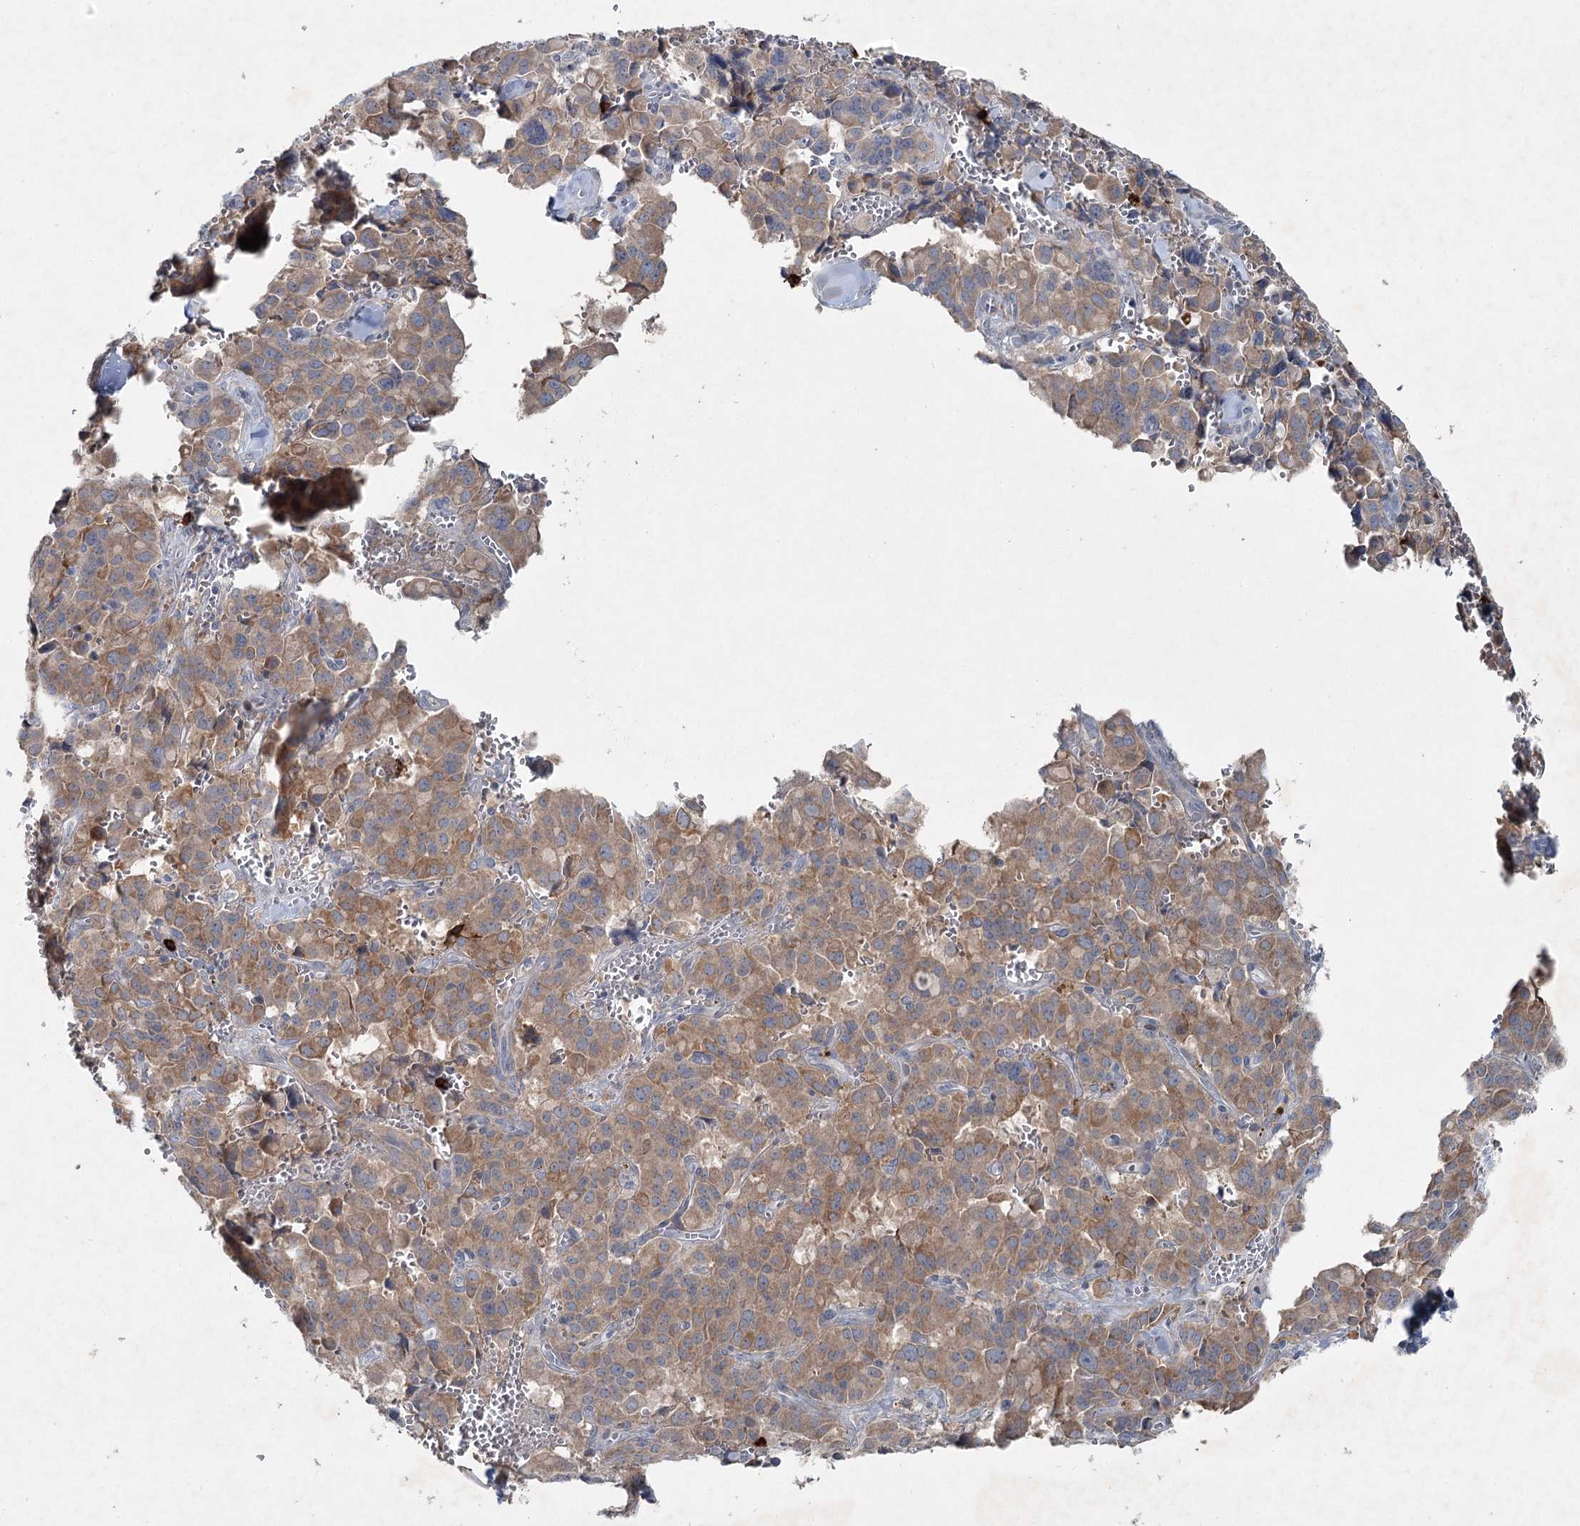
{"staining": {"intensity": "weak", "quantity": ">75%", "location": "cytoplasmic/membranous"}, "tissue": "pancreatic cancer", "cell_type": "Tumor cells", "image_type": "cancer", "snomed": [{"axis": "morphology", "description": "Adenocarcinoma, NOS"}, {"axis": "topography", "description": "Pancreas"}], "caption": "Immunohistochemistry photomicrograph of pancreatic cancer stained for a protein (brown), which displays low levels of weak cytoplasmic/membranous expression in about >75% of tumor cells.", "gene": "PLA2G12A", "patient": {"sex": "male", "age": 65}}